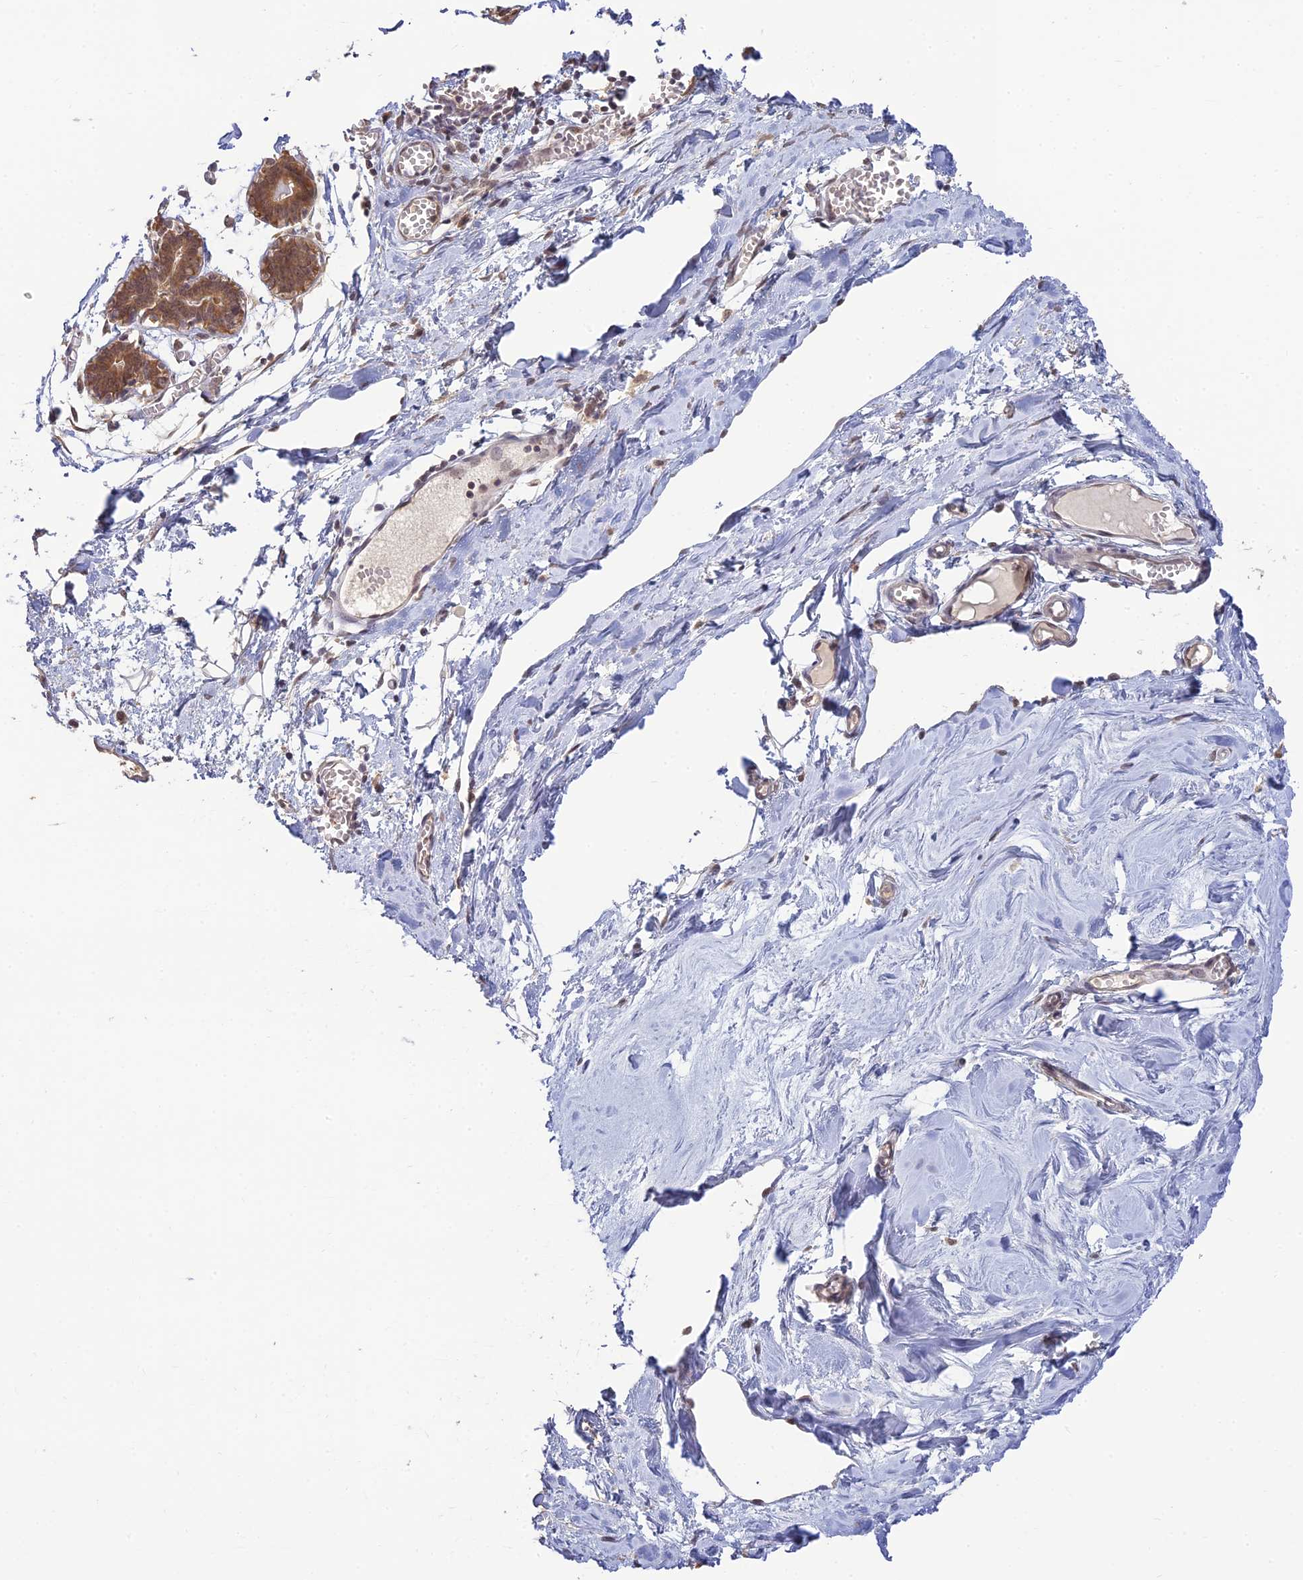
{"staining": {"intensity": "negative", "quantity": "none", "location": "none"}, "tissue": "breast", "cell_type": "Adipocytes", "image_type": "normal", "snomed": [{"axis": "morphology", "description": "Normal tissue, NOS"}, {"axis": "topography", "description": "Breast"}], "caption": "This is an immunohistochemistry micrograph of unremarkable breast. There is no staining in adipocytes.", "gene": "SKIC8", "patient": {"sex": "female", "age": 27}}